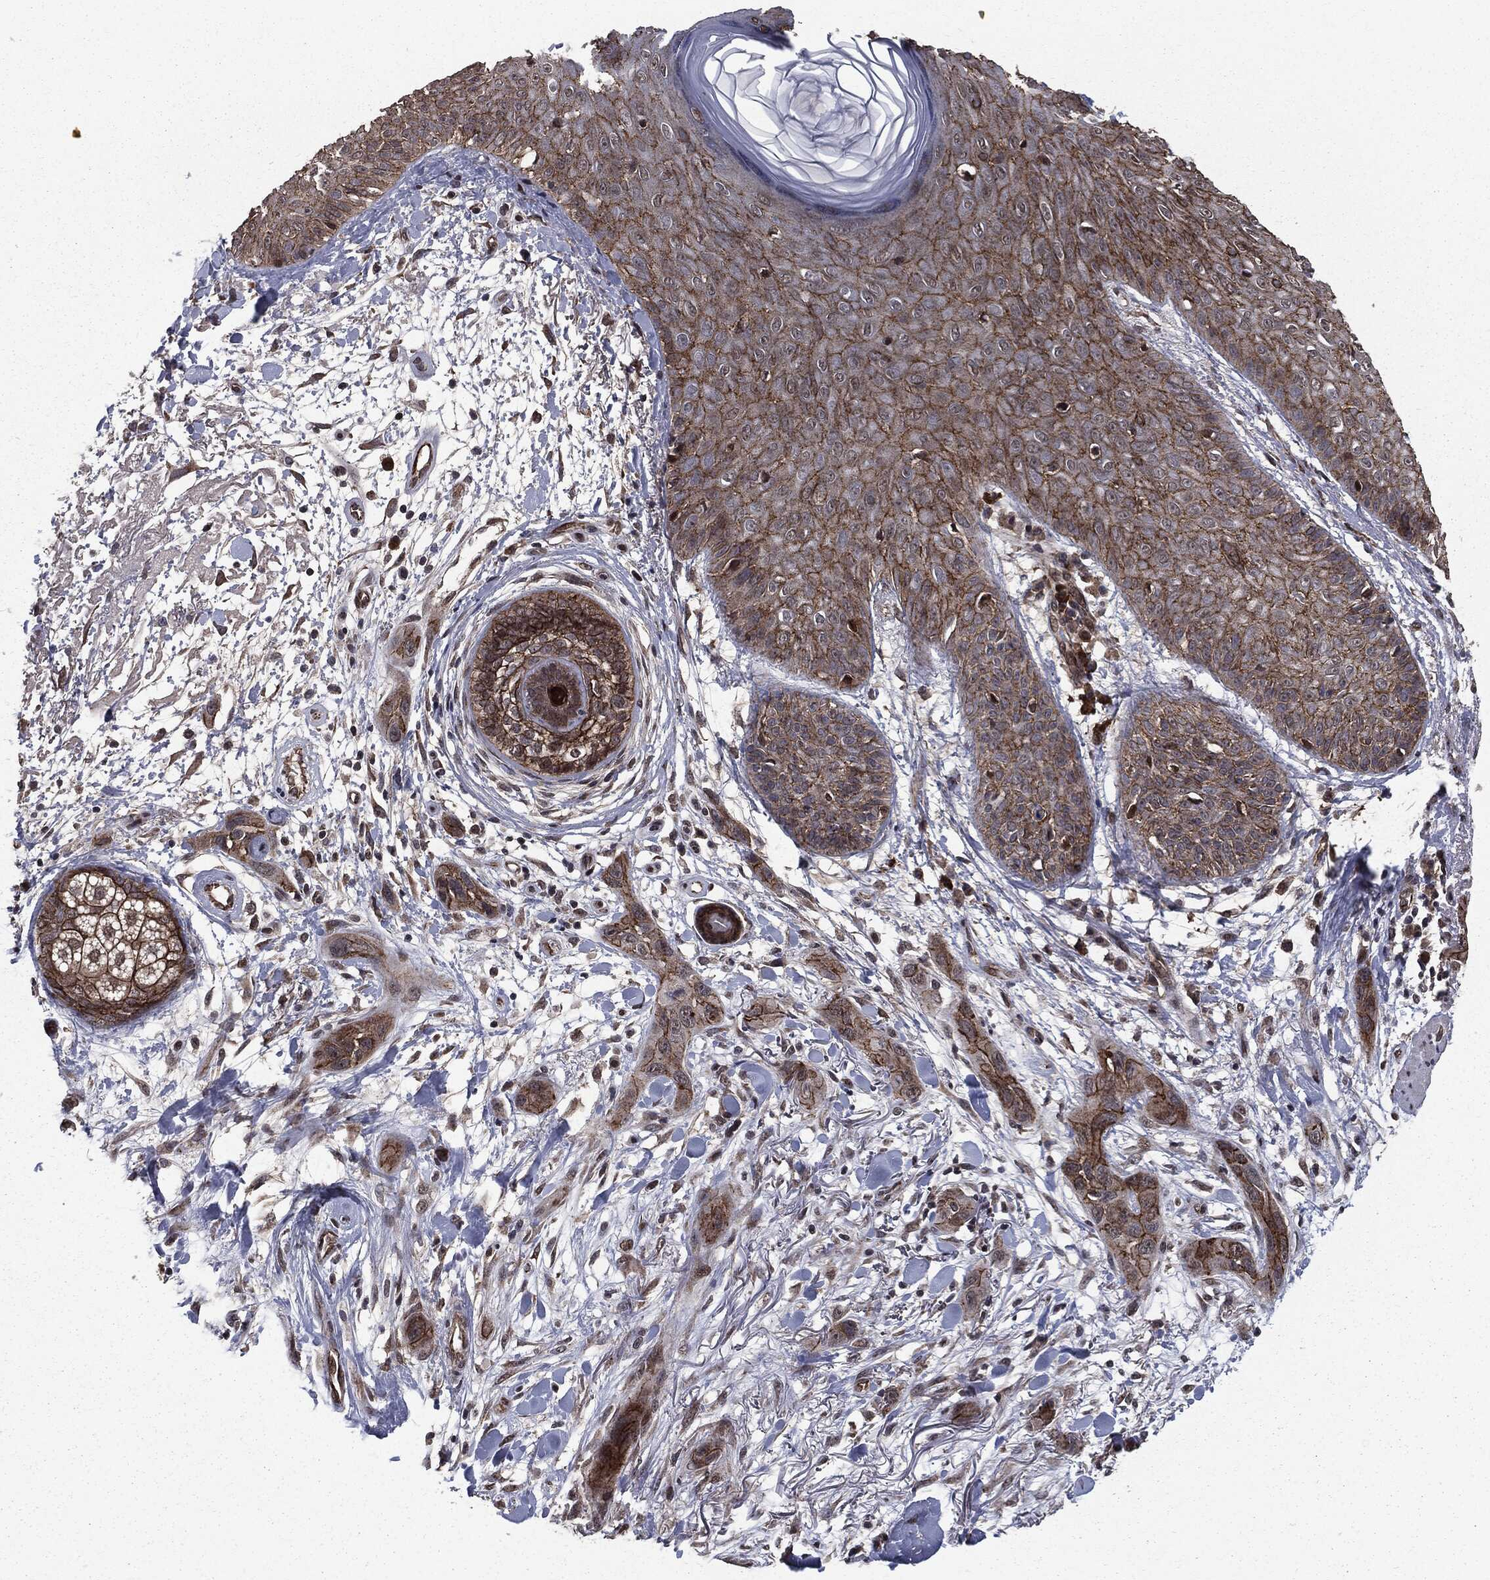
{"staining": {"intensity": "strong", "quantity": ">75%", "location": "cytoplasmic/membranous"}, "tissue": "skin cancer", "cell_type": "Tumor cells", "image_type": "cancer", "snomed": [{"axis": "morphology", "description": "Squamous cell carcinoma, NOS"}, {"axis": "topography", "description": "Skin"}], "caption": "An immunohistochemistry micrograph of neoplastic tissue is shown. Protein staining in brown shows strong cytoplasmic/membranous positivity in skin cancer (squamous cell carcinoma) within tumor cells.", "gene": "PTPA", "patient": {"sex": "male", "age": 78}}